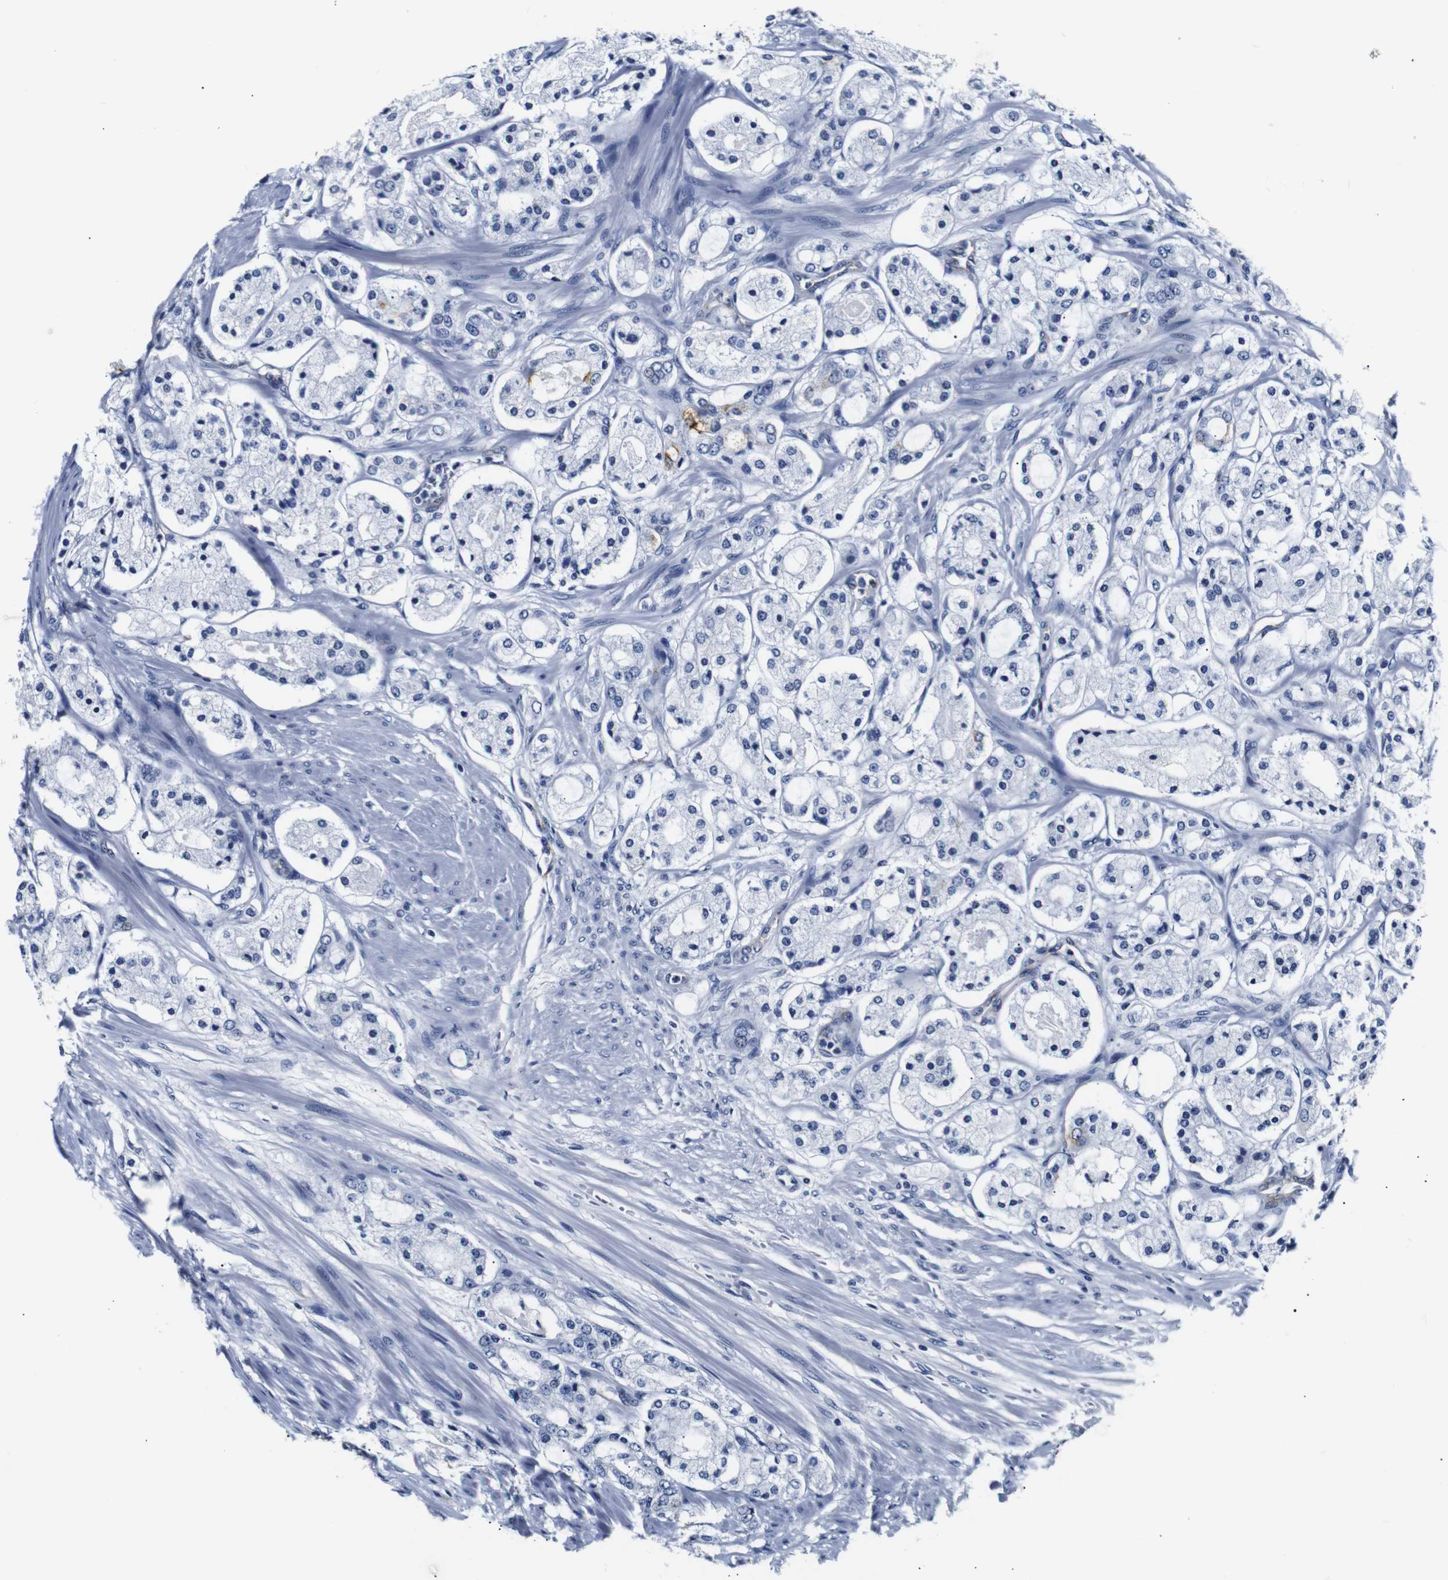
{"staining": {"intensity": "negative", "quantity": "none", "location": "none"}, "tissue": "prostate cancer", "cell_type": "Tumor cells", "image_type": "cancer", "snomed": [{"axis": "morphology", "description": "Adenocarcinoma, High grade"}, {"axis": "topography", "description": "Prostate"}], "caption": "Protein analysis of prostate cancer exhibits no significant positivity in tumor cells.", "gene": "MUC4", "patient": {"sex": "male", "age": 65}}